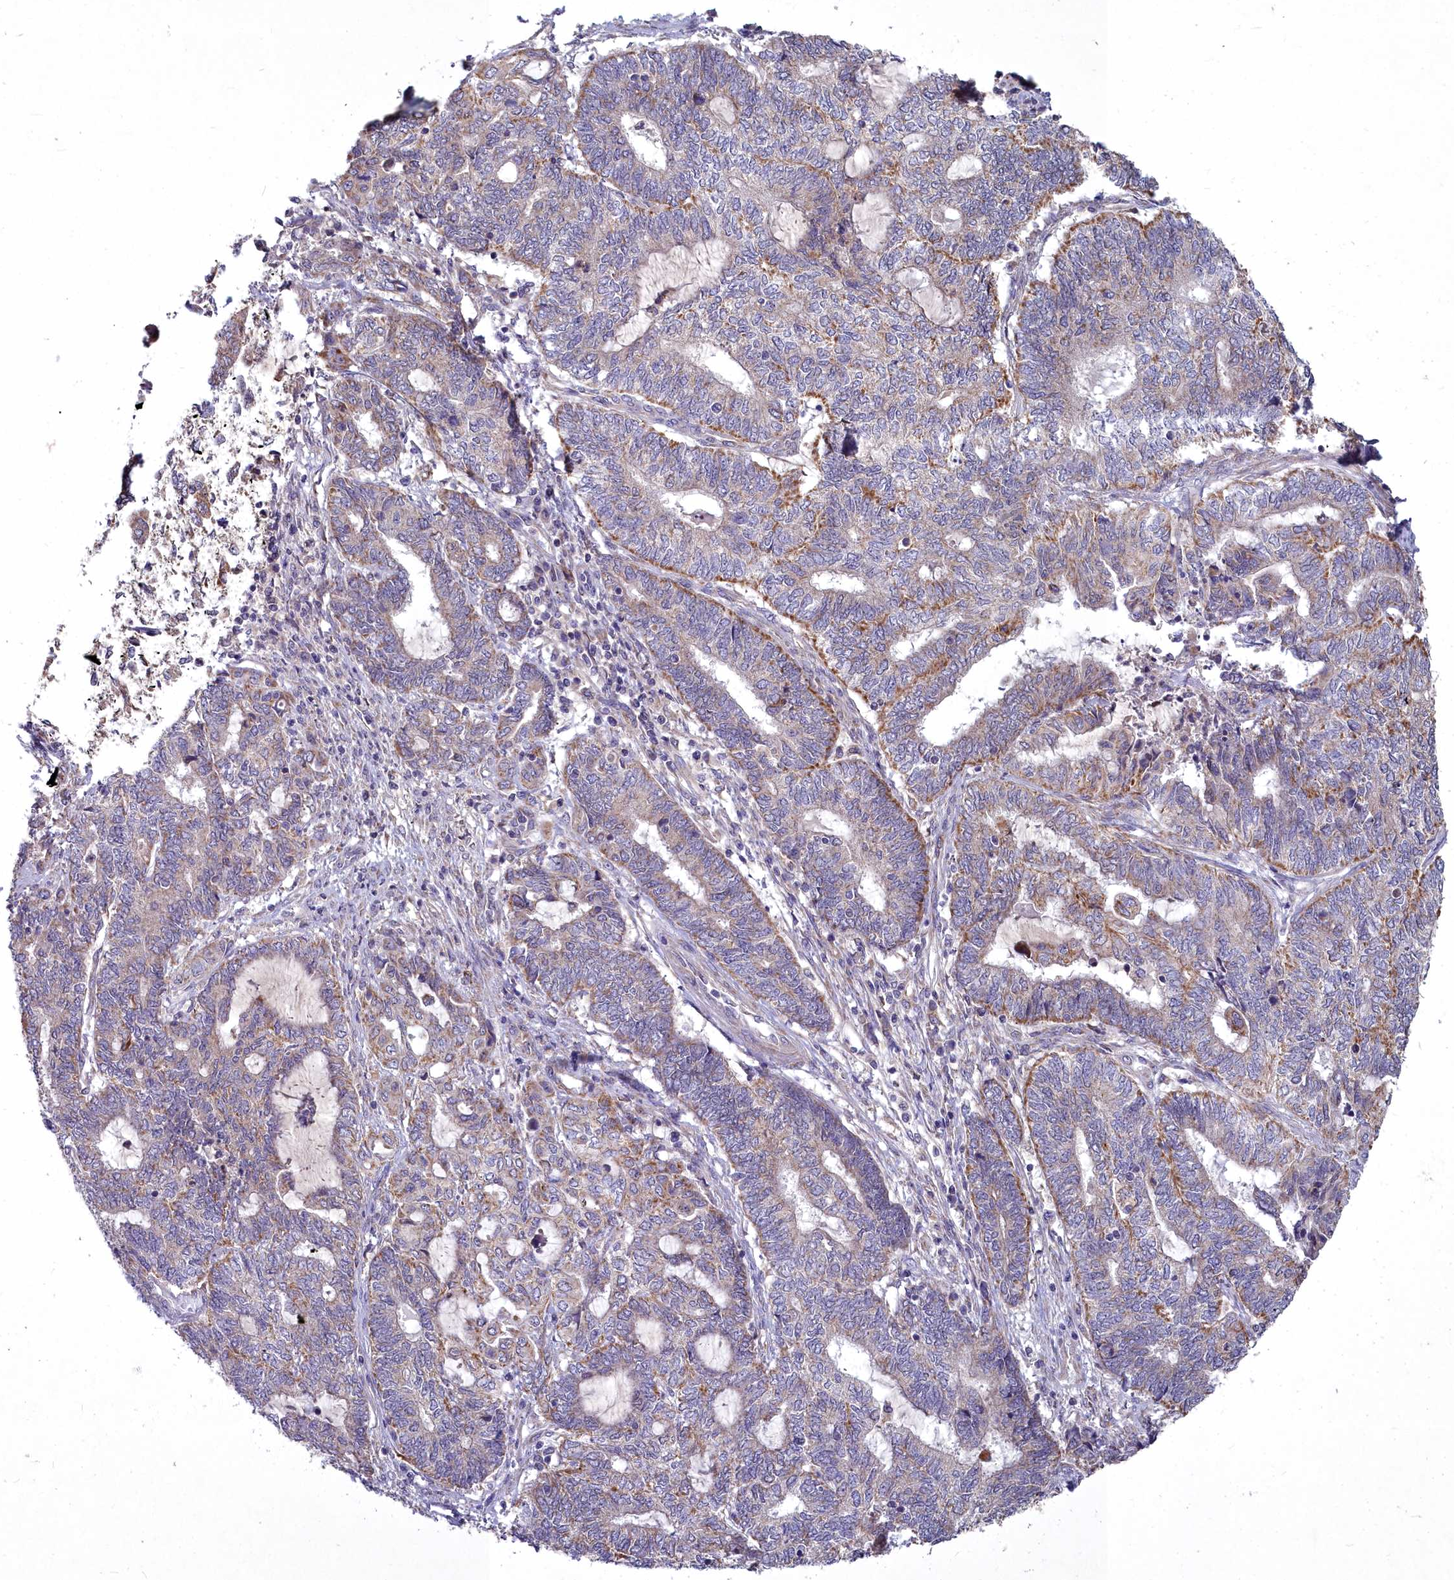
{"staining": {"intensity": "moderate", "quantity": "25%-75%", "location": "cytoplasmic/membranous"}, "tissue": "endometrial cancer", "cell_type": "Tumor cells", "image_type": "cancer", "snomed": [{"axis": "morphology", "description": "Adenocarcinoma, NOS"}, {"axis": "topography", "description": "Uterus"}, {"axis": "topography", "description": "Endometrium"}], "caption": "Immunohistochemical staining of endometrial cancer displays moderate cytoplasmic/membranous protein staining in approximately 25%-75% of tumor cells. The staining was performed using DAB, with brown indicating positive protein expression. Nuclei are stained blue with hematoxylin.", "gene": "MICU2", "patient": {"sex": "female", "age": 70}}